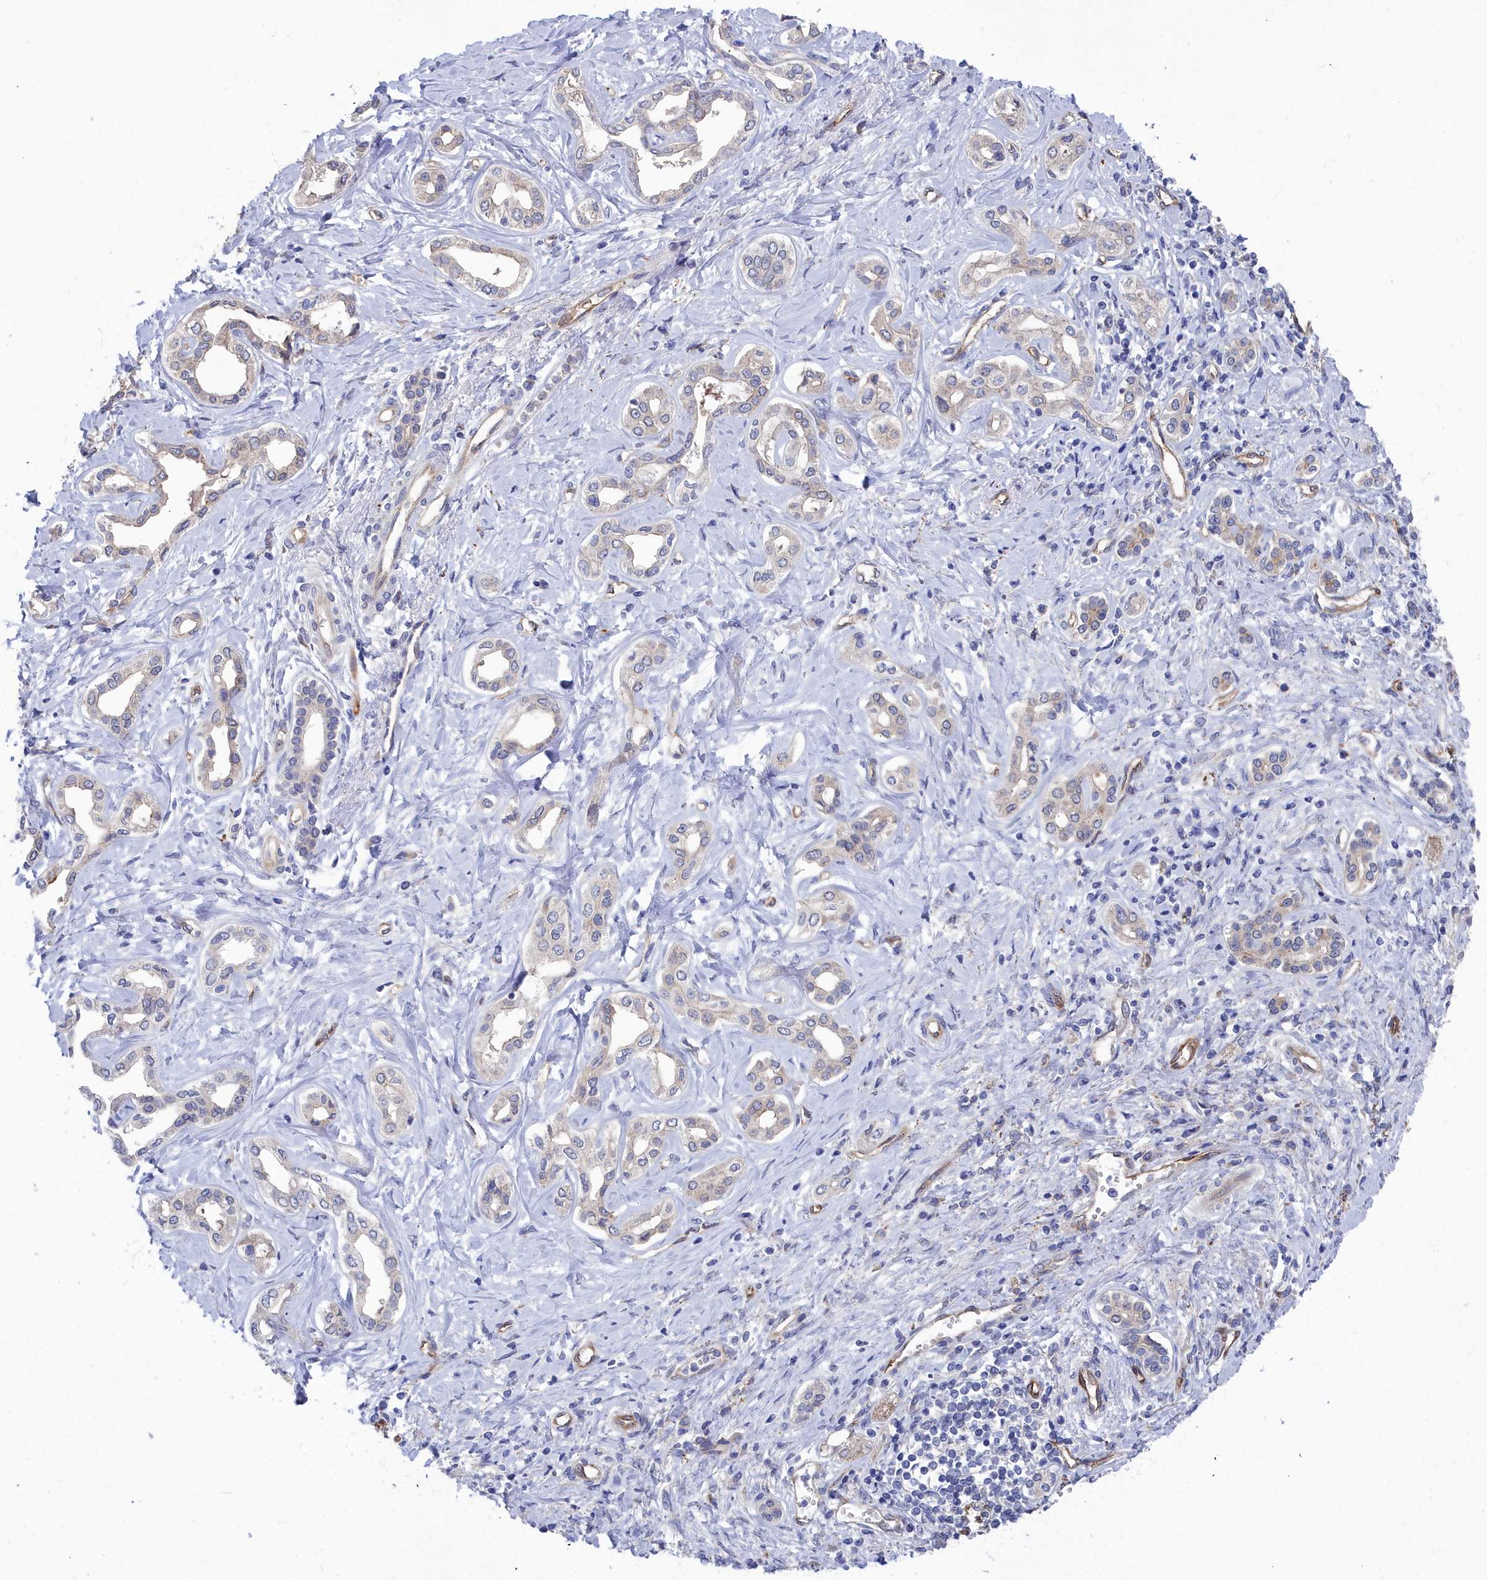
{"staining": {"intensity": "negative", "quantity": "none", "location": "none"}, "tissue": "liver cancer", "cell_type": "Tumor cells", "image_type": "cancer", "snomed": [{"axis": "morphology", "description": "Cholangiocarcinoma"}, {"axis": "topography", "description": "Liver"}], "caption": "An IHC micrograph of liver cancer is shown. There is no staining in tumor cells of liver cancer.", "gene": "RDX", "patient": {"sex": "female", "age": 77}}